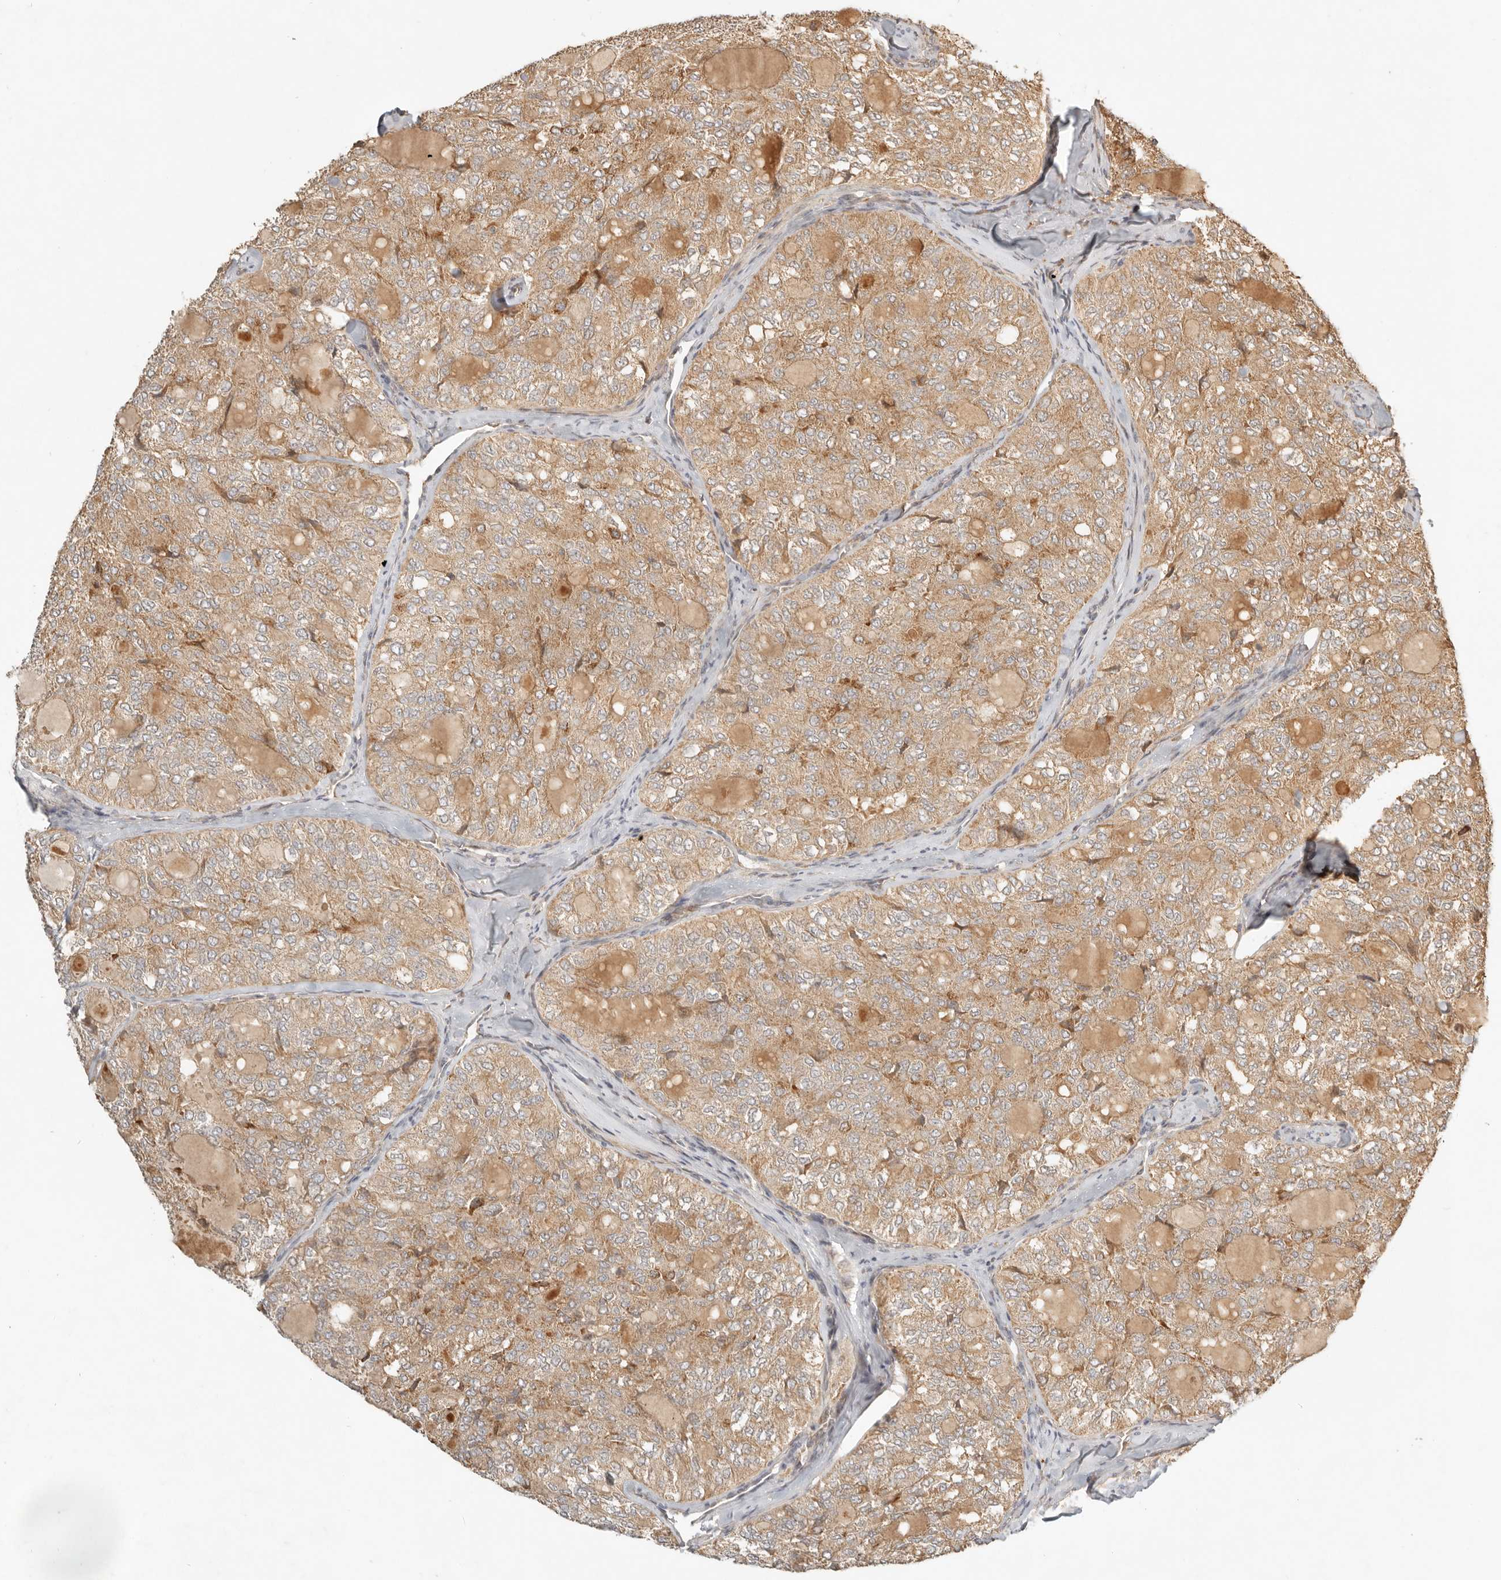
{"staining": {"intensity": "weak", "quantity": ">75%", "location": "cytoplasmic/membranous"}, "tissue": "thyroid cancer", "cell_type": "Tumor cells", "image_type": "cancer", "snomed": [{"axis": "morphology", "description": "Follicular adenoma carcinoma, NOS"}, {"axis": "topography", "description": "Thyroid gland"}], "caption": "This is an image of immunohistochemistry (IHC) staining of thyroid follicular adenoma carcinoma, which shows weak staining in the cytoplasmic/membranous of tumor cells.", "gene": "CLEC4C", "patient": {"sex": "male", "age": 75}}